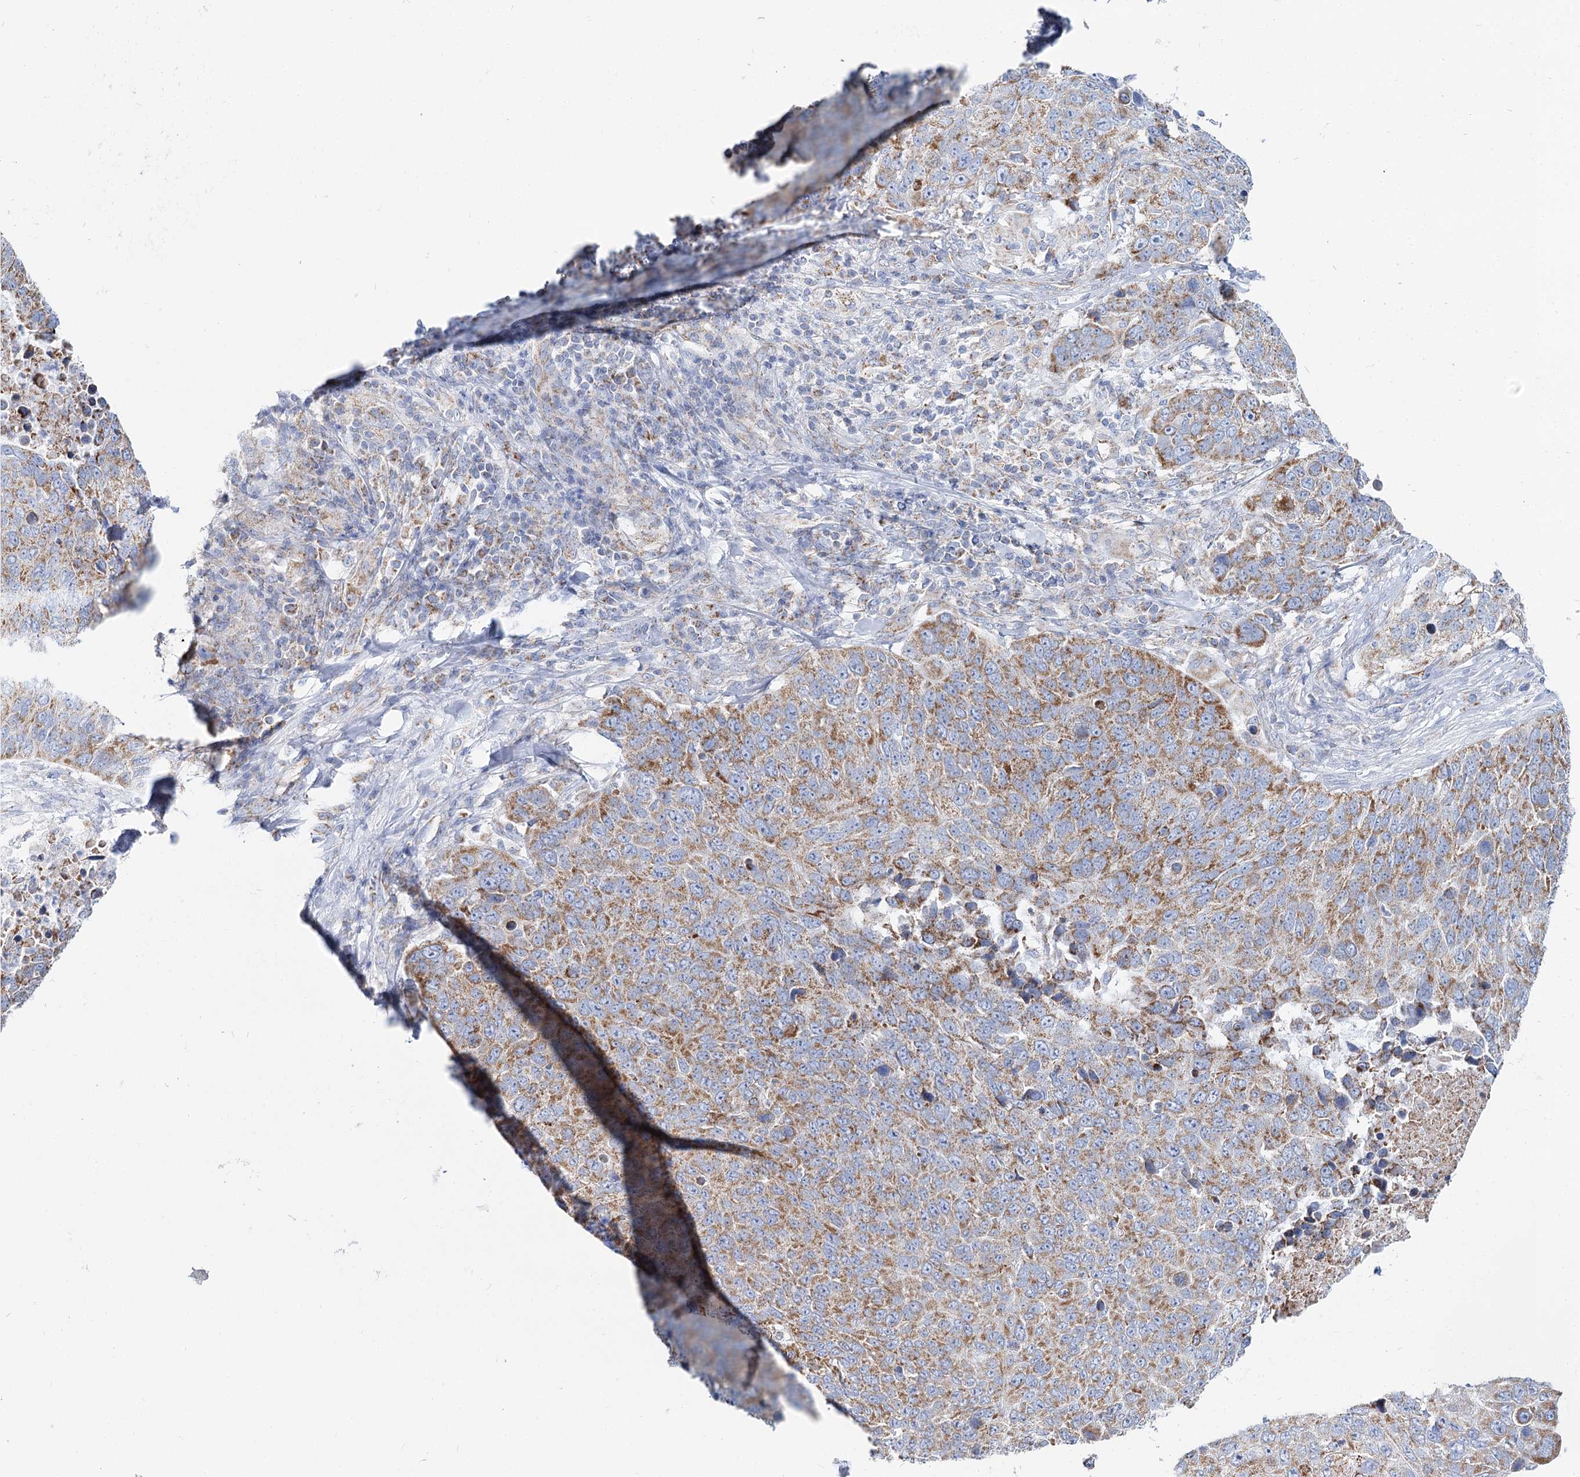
{"staining": {"intensity": "moderate", "quantity": "25%-75%", "location": "cytoplasmic/membranous"}, "tissue": "lung cancer", "cell_type": "Tumor cells", "image_type": "cancer", "snomed": [{"axis": "morphology", "description": "Normal tissue, NOS"}, {"axis": "morphology", "description": "Squamous cell carcinoma, NOS"}, {"axis": "topography", "description": "Lymph node"}, {"axis": "topography", "description": "Lung"}], "caption": "The immunohistochemical stain labels moderate cytoplasmic/membranous staining in tumor cells of squamous cell carcinoma (lung) tissue. The staining was performed using DAB (3,3'-diaminobenzidine), with brown indicating positive protein expression. Nuclei are stained blue with hematoxylin.", "gene": "MCCC2", "patient": {"sex": "male", "age": 66}}